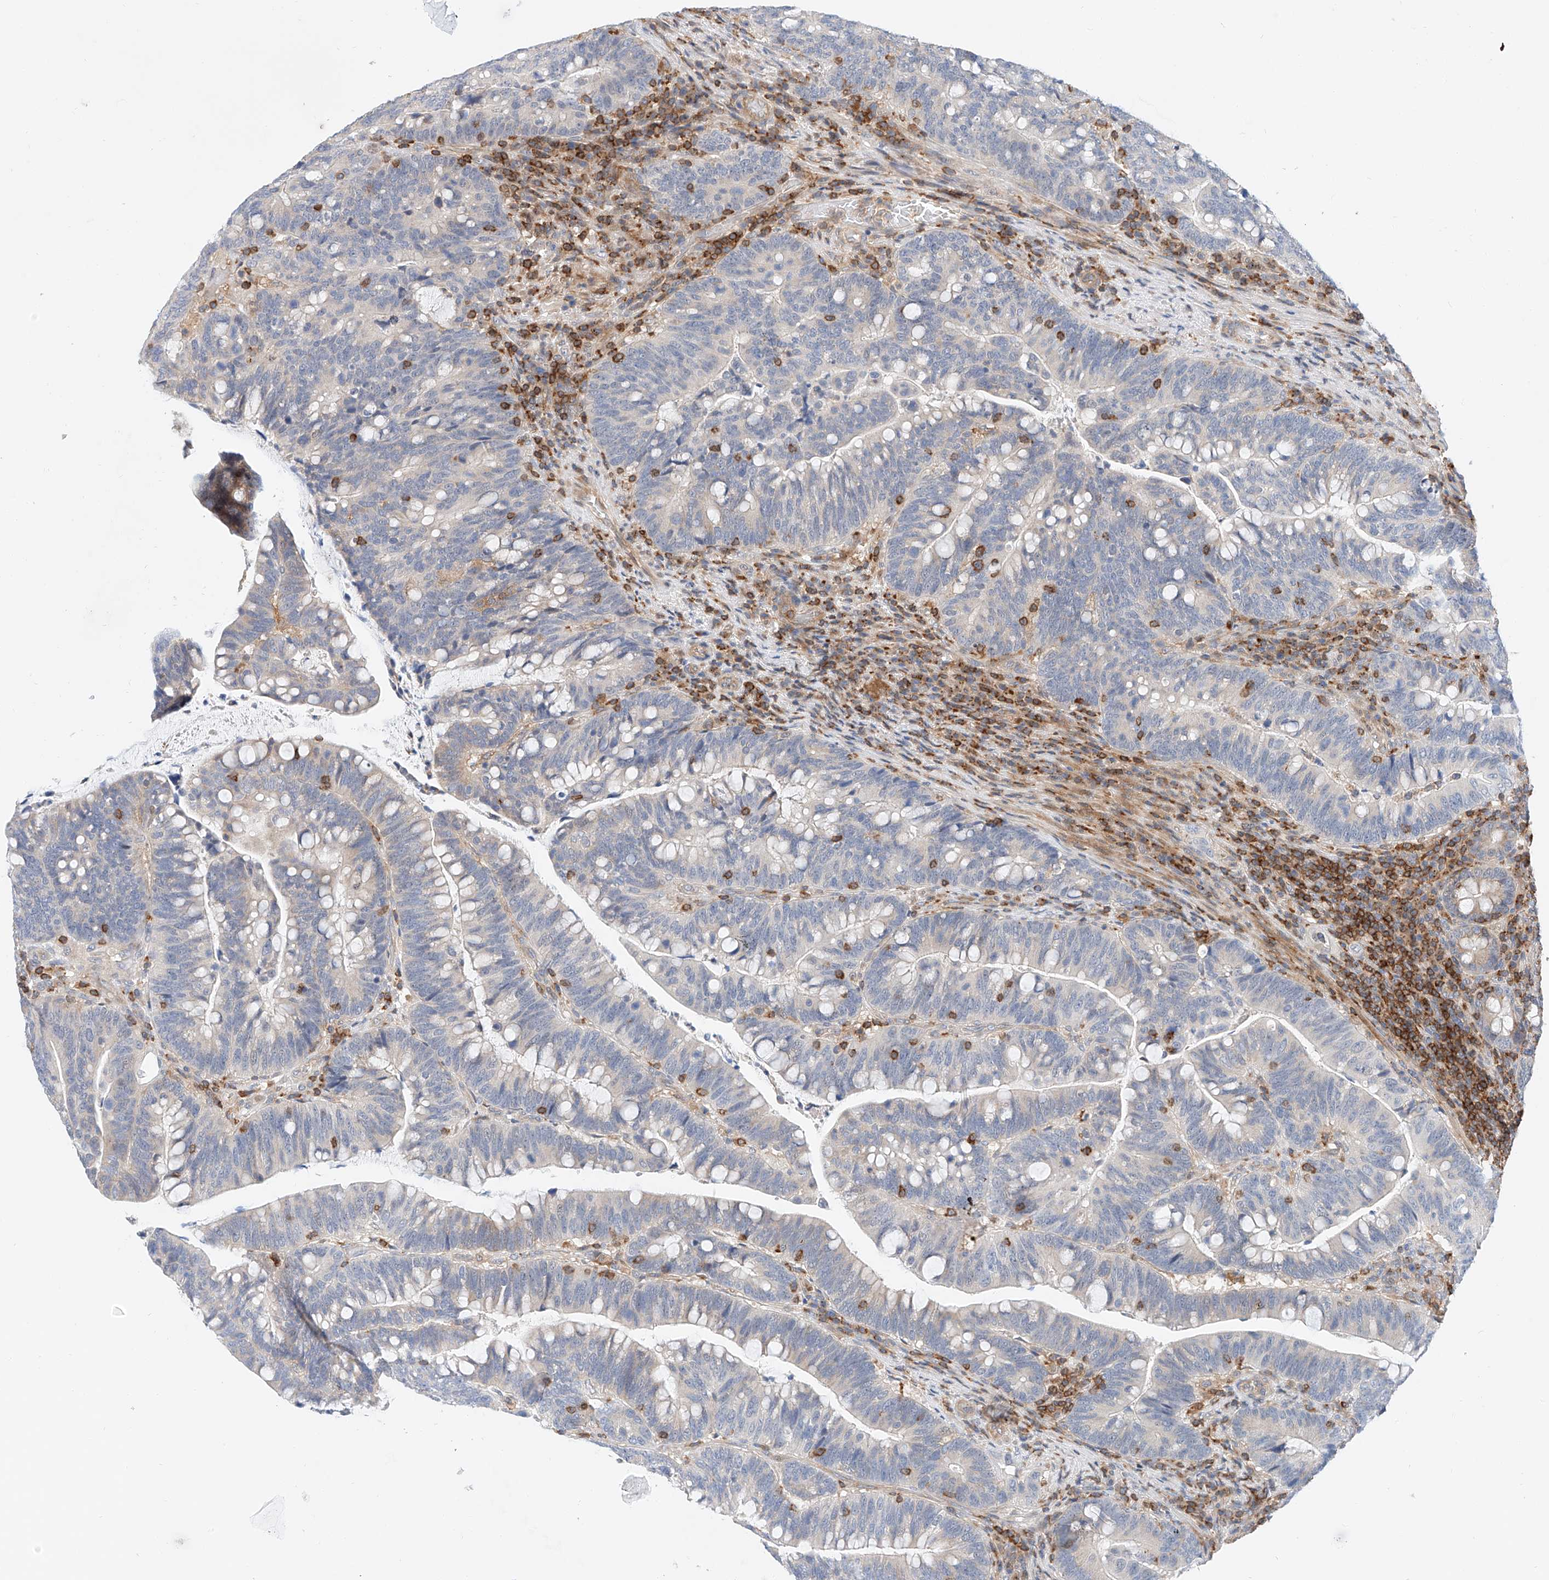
{"staining": {"intensity": "negative", "quantity": "none", "location": "none"}, "tissue": "colorectal cancer", "cell_type": "Tumor cells", "image_type": "cancer", "snomed": [{"axis": "morphology", "description": "Adenocarcinoma, NOS"}, {"axis": "topography", "description": "Colon"}], "caption": "Protein analysis of adenocarcinoma (colorectal) shows no significant expression in tumor cells.", "gene": "MFN2", "patient": {"sex": "female", "age": 66}}